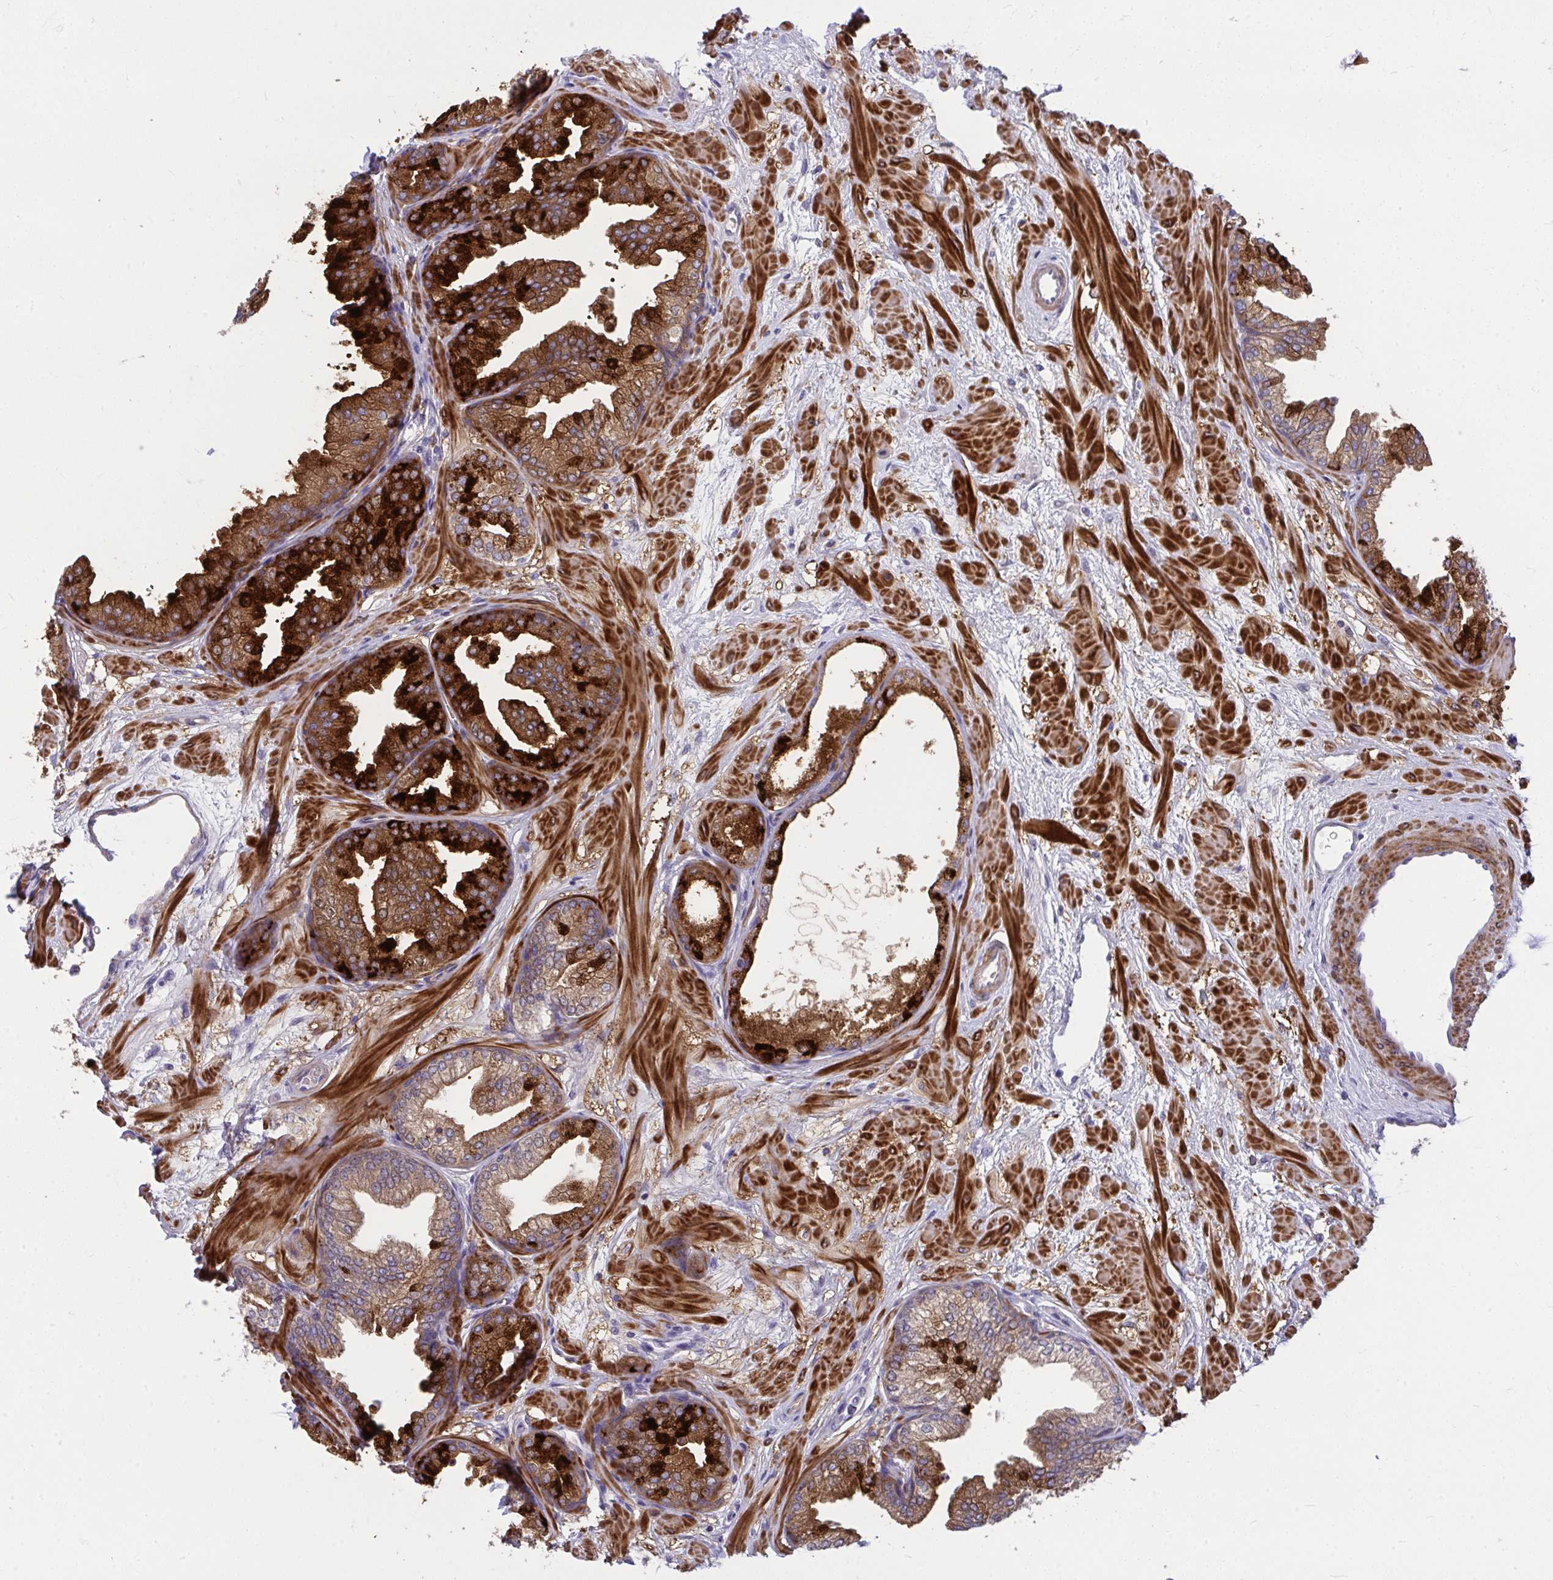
{"staining": {"intensity": "strong", "quantity": "25%-75%", "location": "cytoplasmic/membranous"}, "tissue": "prostate", "cell_type": "Glandular cells", "image_type": "normal", "snomed": [{"axis": "morphology", "description": "Normal tissue, NOS"}, {"axis": "topography", "description": "Prostate"}], "caption": "Protein staining of normal prostate shows strong cytoplasmic/membranous positivity in approximately 25%-75% of glandular cells. (brown staining indicates protein expression, while blue staining denotes nuclei).", "gene": "PIGZ", "patient": {"sex": "male", "age": 37}}